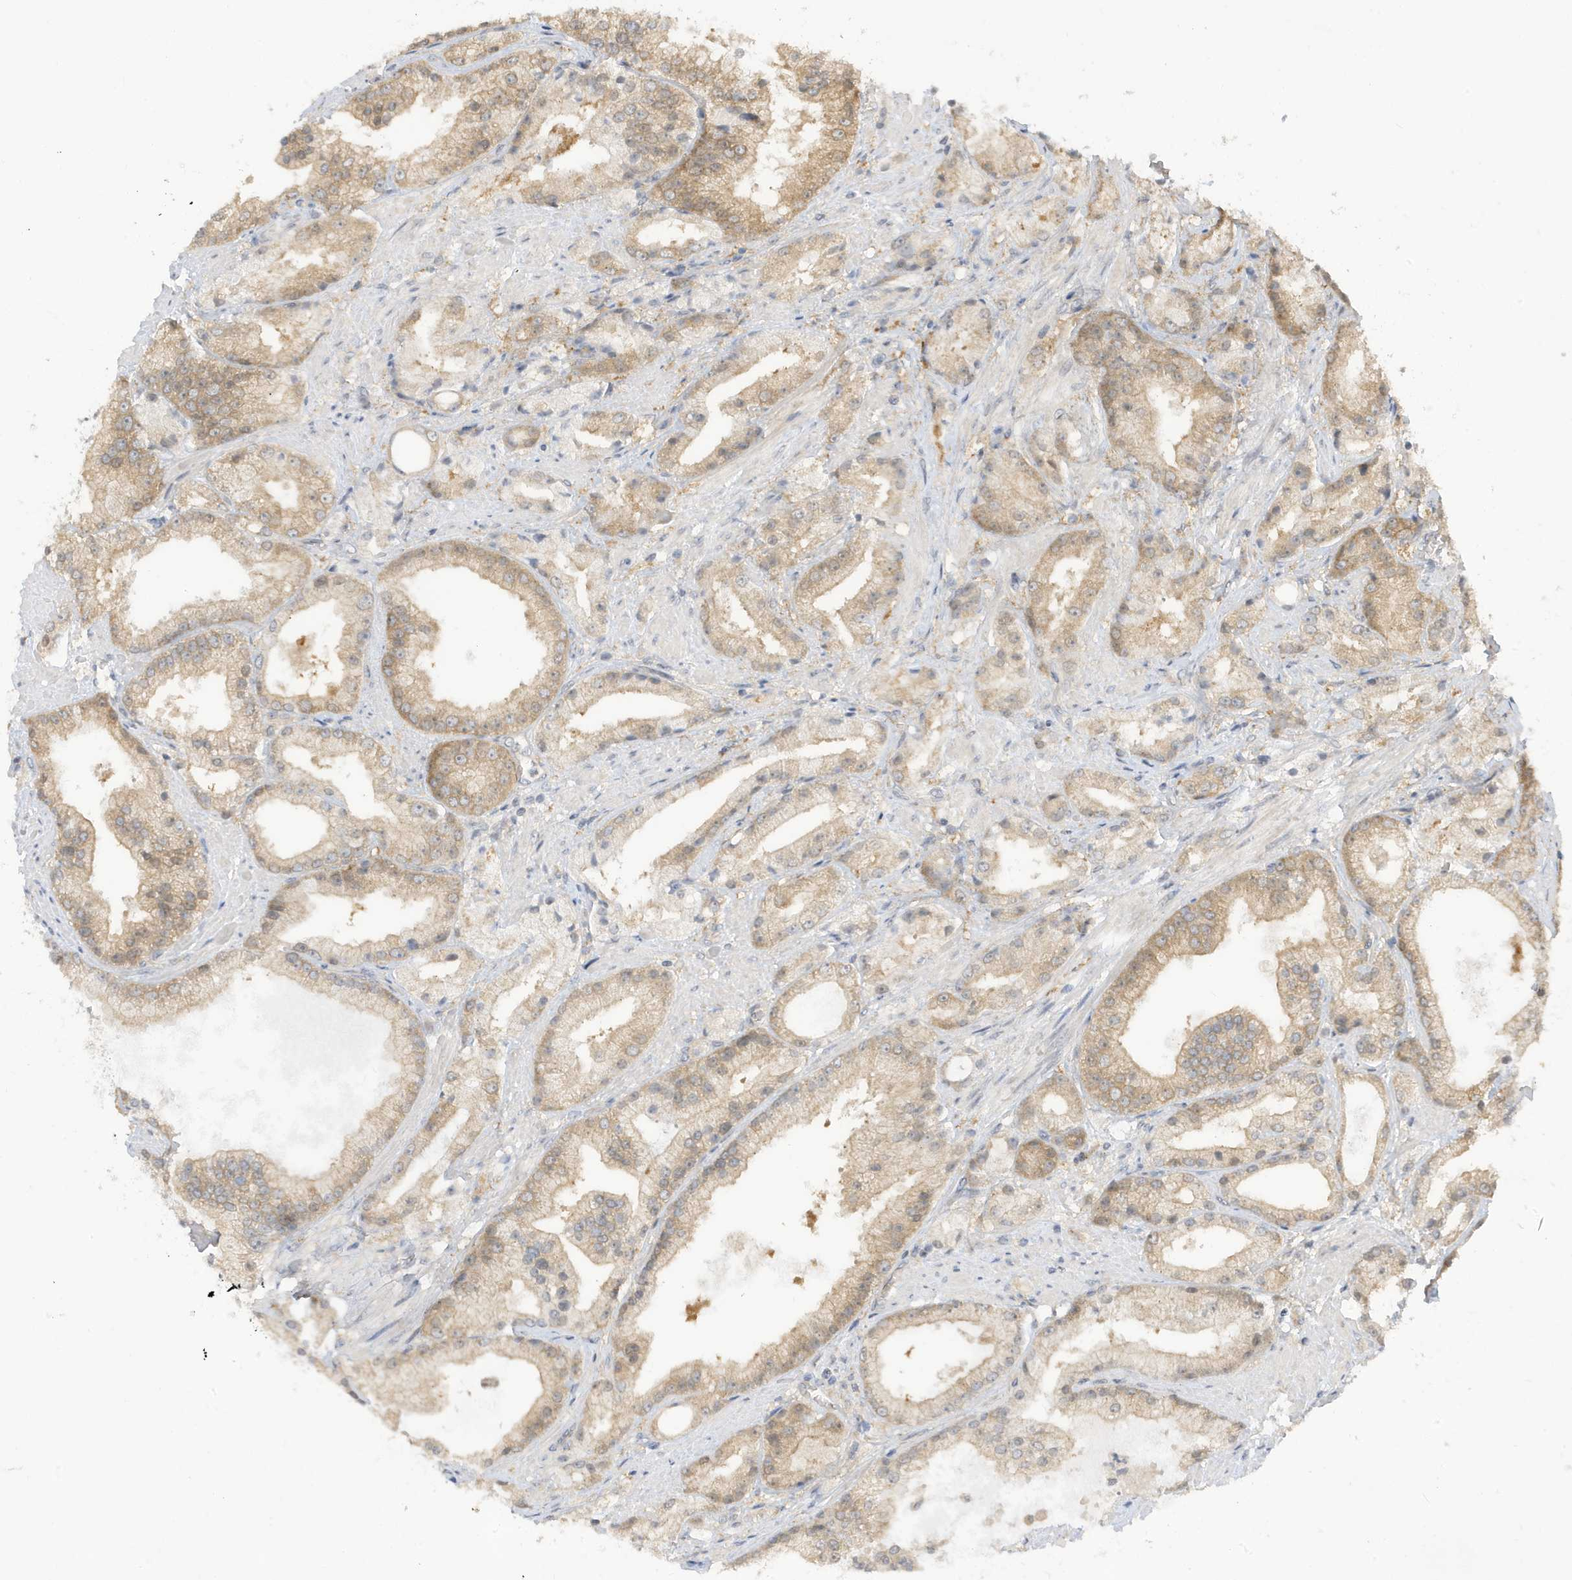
{"staining": {"intensity": "moderate", "quantity": ">75%", "location": "cytoplasmic/membranous"}, "tissue": "prostate cancer", "cell_type": "Tumor cells", "image_type": "cancer", "snomed": [{"axis": "morphology", "description": "Adenocarcinoma, Low grade"}, {"axis": "topography", "description": "Prostate"}], "caption": "This is an image of immunohistochemistry (IHC) staining of prostate adenocarcinoma (low-grade), which shows moderate expression in the cytoplasmic/membranous of tumor cells.", "gene": "TAB3", "patient": {"sex": "male", "age": 67}}